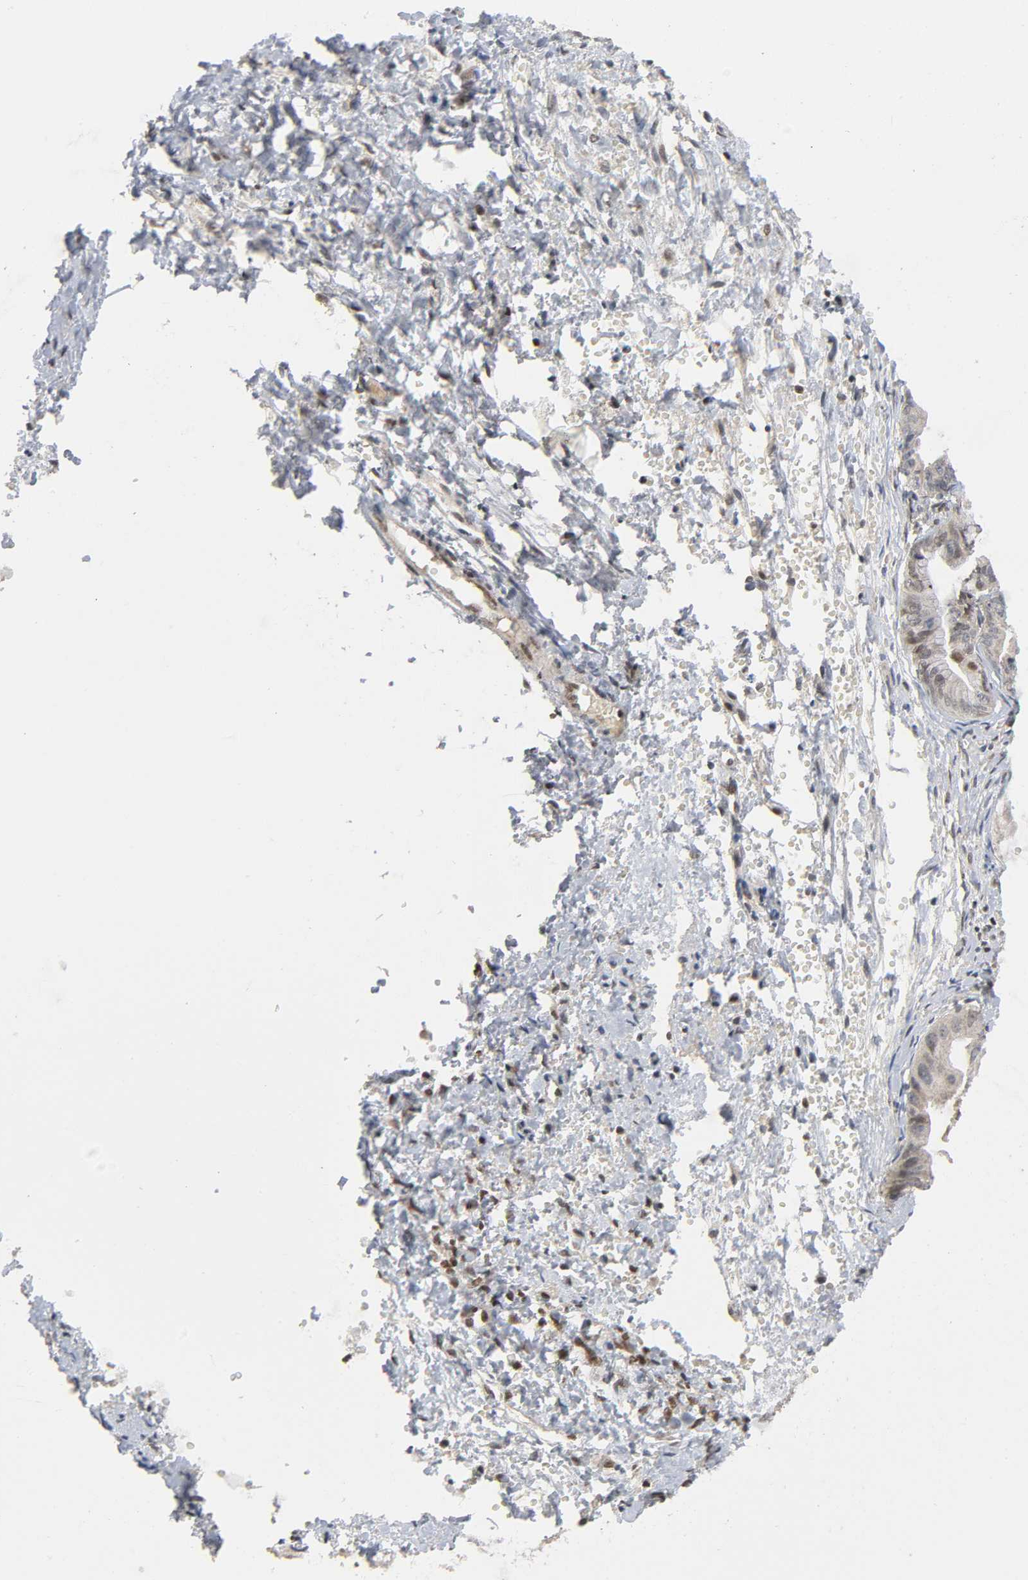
{"staining": {"intensity": "weak", "quantity": "25%-75%", "location": "cytoplasmic/membranous,nuclear"}, "tissue": "ovarian cancer", "cell_type": "Tumor cells", "image_type": "cancer", "snomed": [{"axis": "morphology", "description": "Cystadenocarcinoma, mucinous, NOS"}, {"axis": "topography", "description": "Ovary"}], "caption": "Mucinous cystadenocarcinoma (ovarian) stained with a protein marker displays weak staining in tumor cells.", "gene": "KAT2B", "patient": {"sex": "female", "age": 36}}